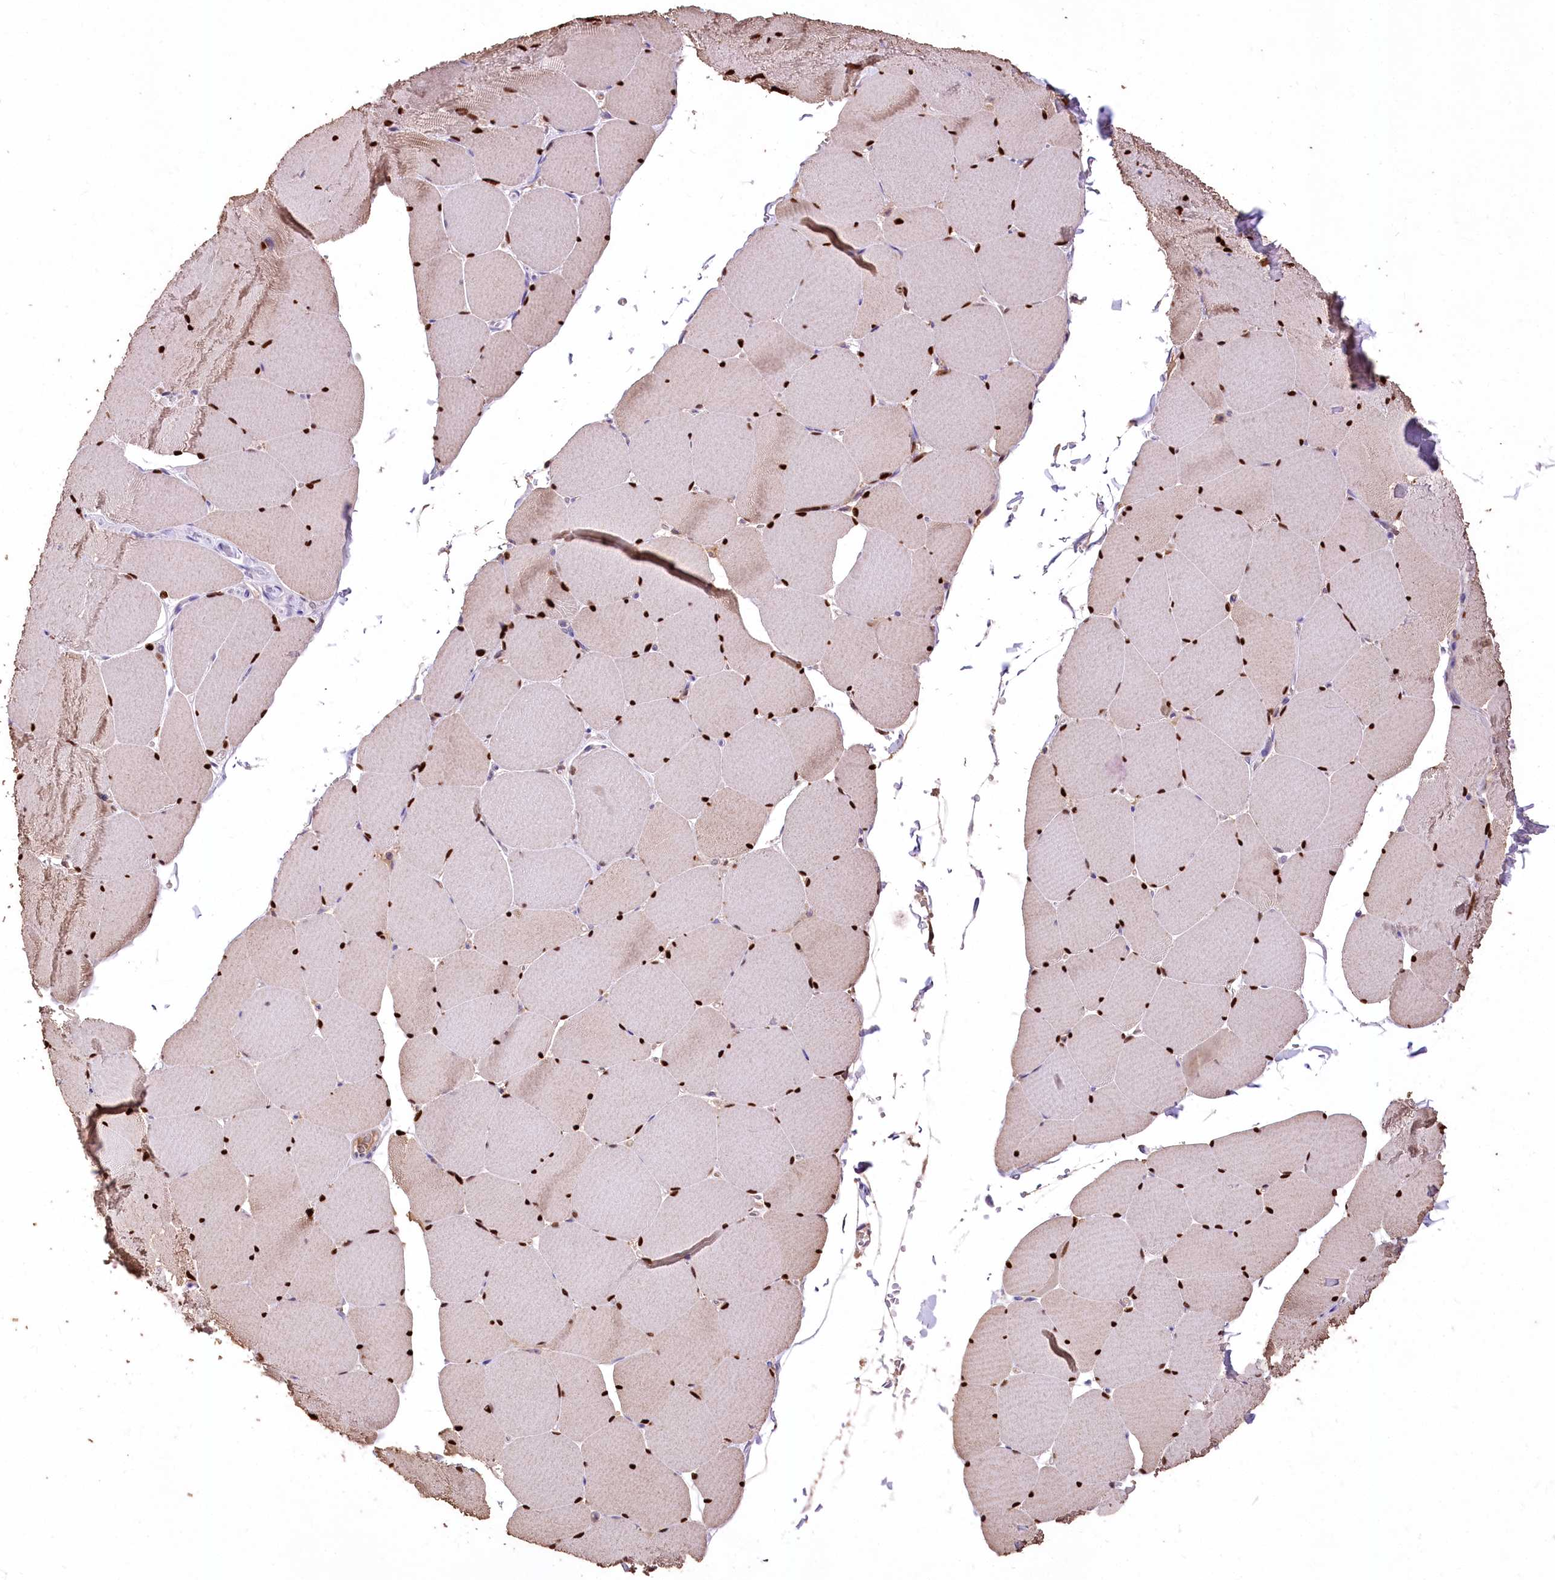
{"staining": {"intensity": "strong", "quantity": ">75%", "location": "cytoplasmic/membranous,nuclear"}, "tissue": "skeletal muscle", "cell_type": "Myocytes", "image_type": "normal", "snomed": [{"axis": "morphology", "description": "Normal tissue, NOS"}, {"axis": "topography", "description": "Skeletal muscle"}, {"axis": "topography", "description": "Head-Neck"}], "caption": "The image demonstrates staining of normal skeletal muscle, revealing strong cytoplasmic/membranous,nuclear protein positivity (brown color) within myocytes. Nuclei are stained in blue.", "gene": "PCYOX1L", "patient": {"sex": "male", "age": 66}}